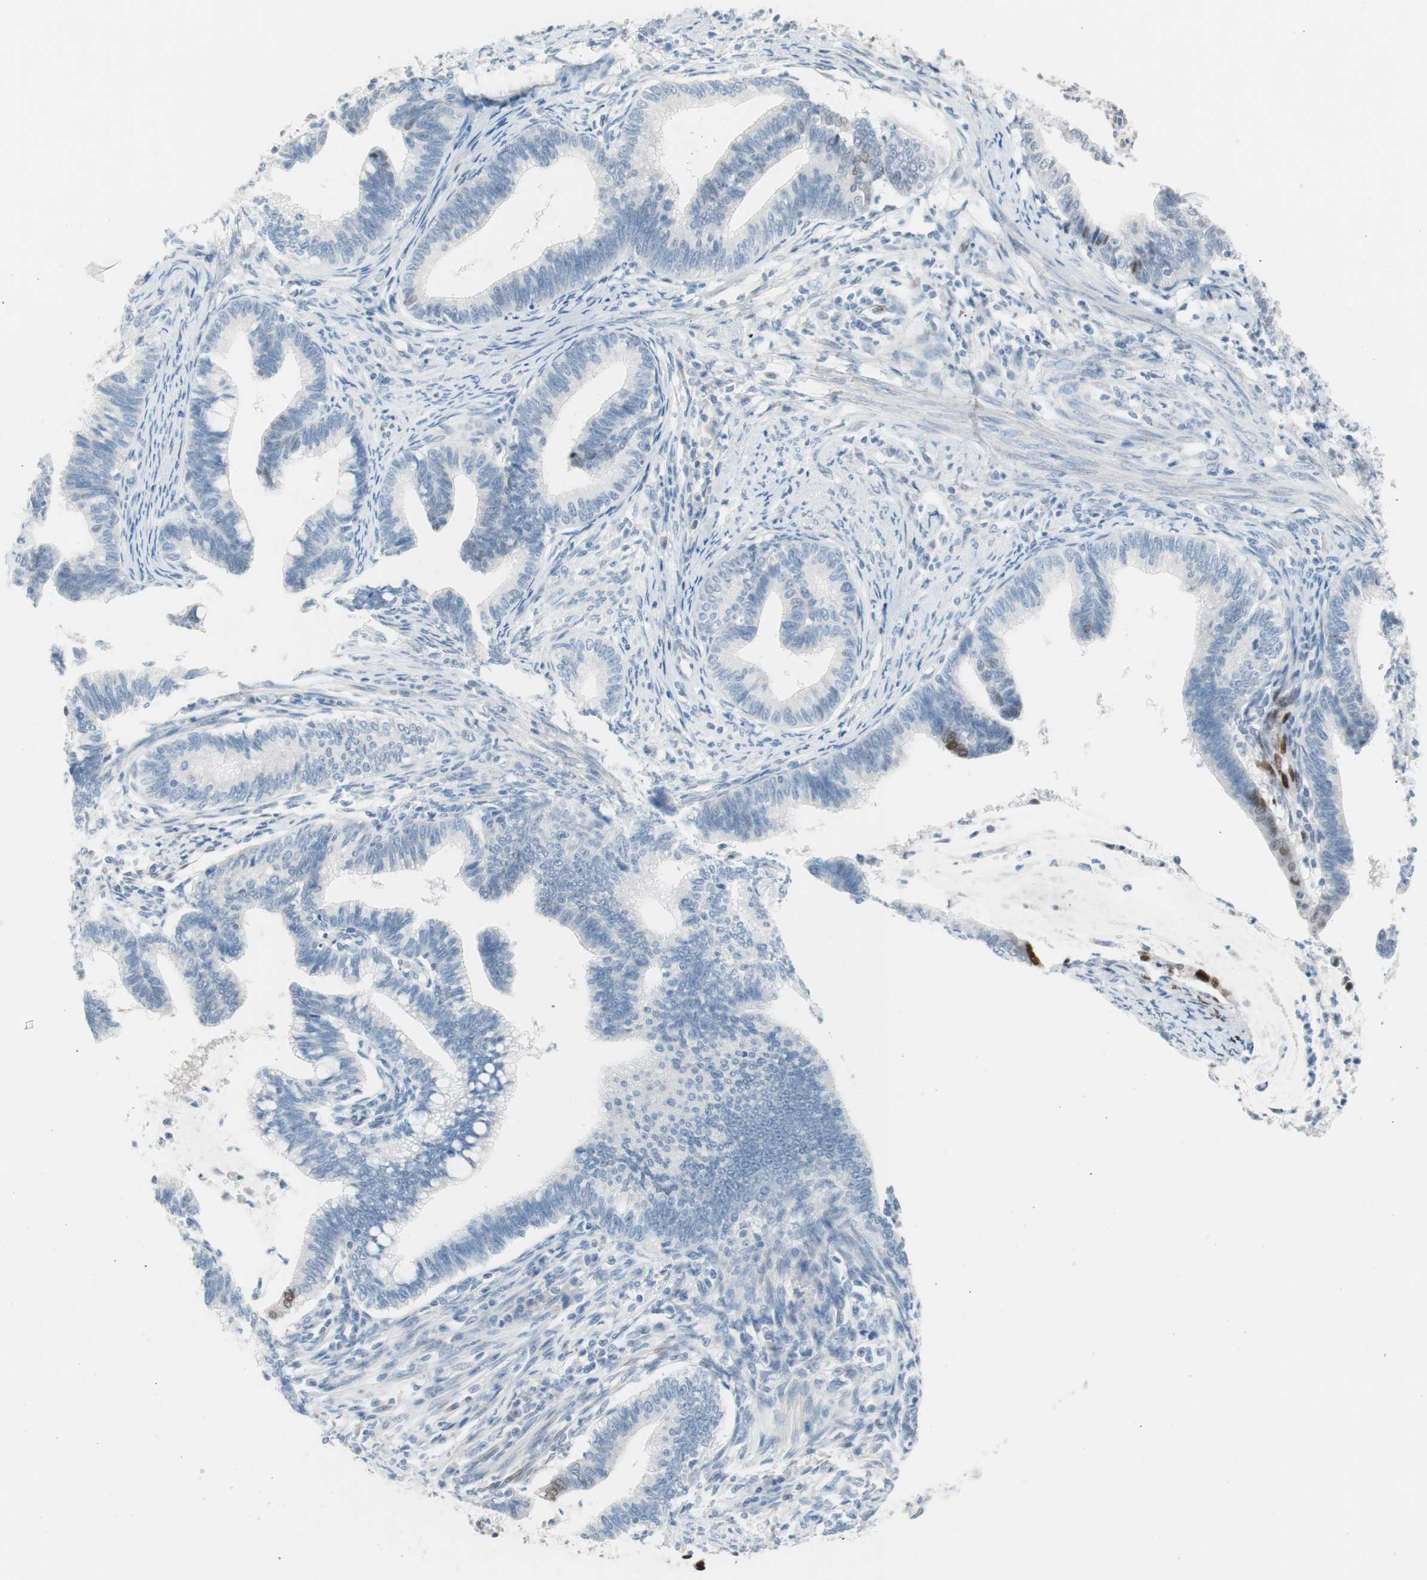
{"staining": {"intensity": "moderate", "quantity": "<25%", "location": "nuclear"}, "tissue": "cervical cancer", "cell_type": "Tumor cells", "image_type": "cancer", "snomed": [{"axis": "morphology", "description": "Adenocarcinoma, NOS"}, {"axis": "topography", "description": "Cervix"}], "caption": "A high-resolution photomicrograph shows IHC staining of cervical cancer (adenocarcinoma), which shows moderate nuclear expression in about <25% of tumor cells. (Stains: DAB (3,3'-diaminobenzidine) in brown, nuclei in blue, Microscopy: brightfield microscopy at high magnification).", "gene": "FOSL1", "patient": {"sex": "female", "age": 36}}